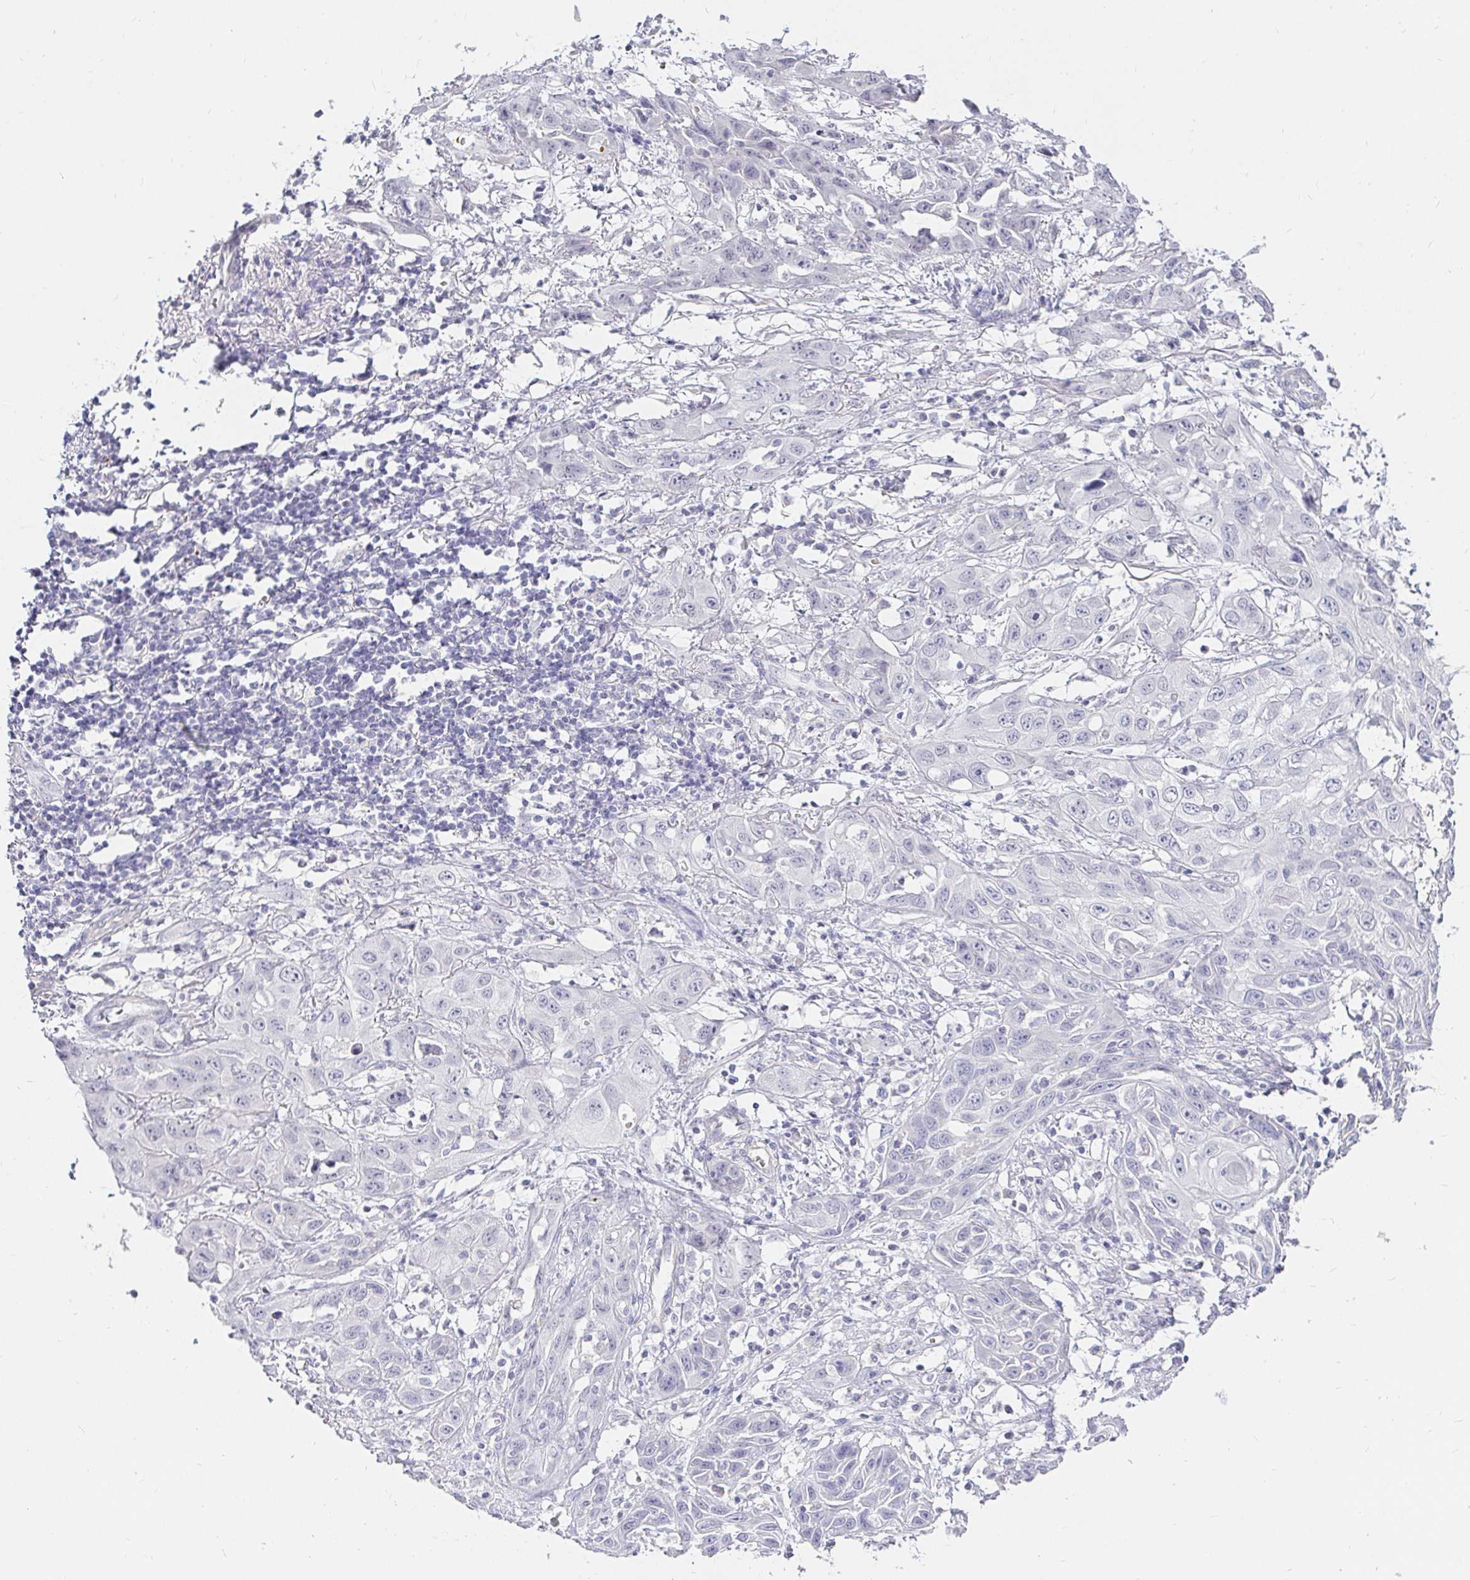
{"staining": {"intensity": "negative", "quantity": "none", "location": "none"}, "tissue": "skin cancer", "cell_type": "Tumor cells", "image_type": "cancer", "snomed": [{"axis": "morphology", "description": "Squamous cell carcinoma, NOS"}, {"axis": "topography", "description": "Skin"}, {"axis": "topography", "description": "Vulva"}], "caption": "A histopathology image of human skin squamous cell carcinoma is negative for staining in tumor cells.", "gene": "FGF21", "patient": {"sex": "female", "age": 71}}